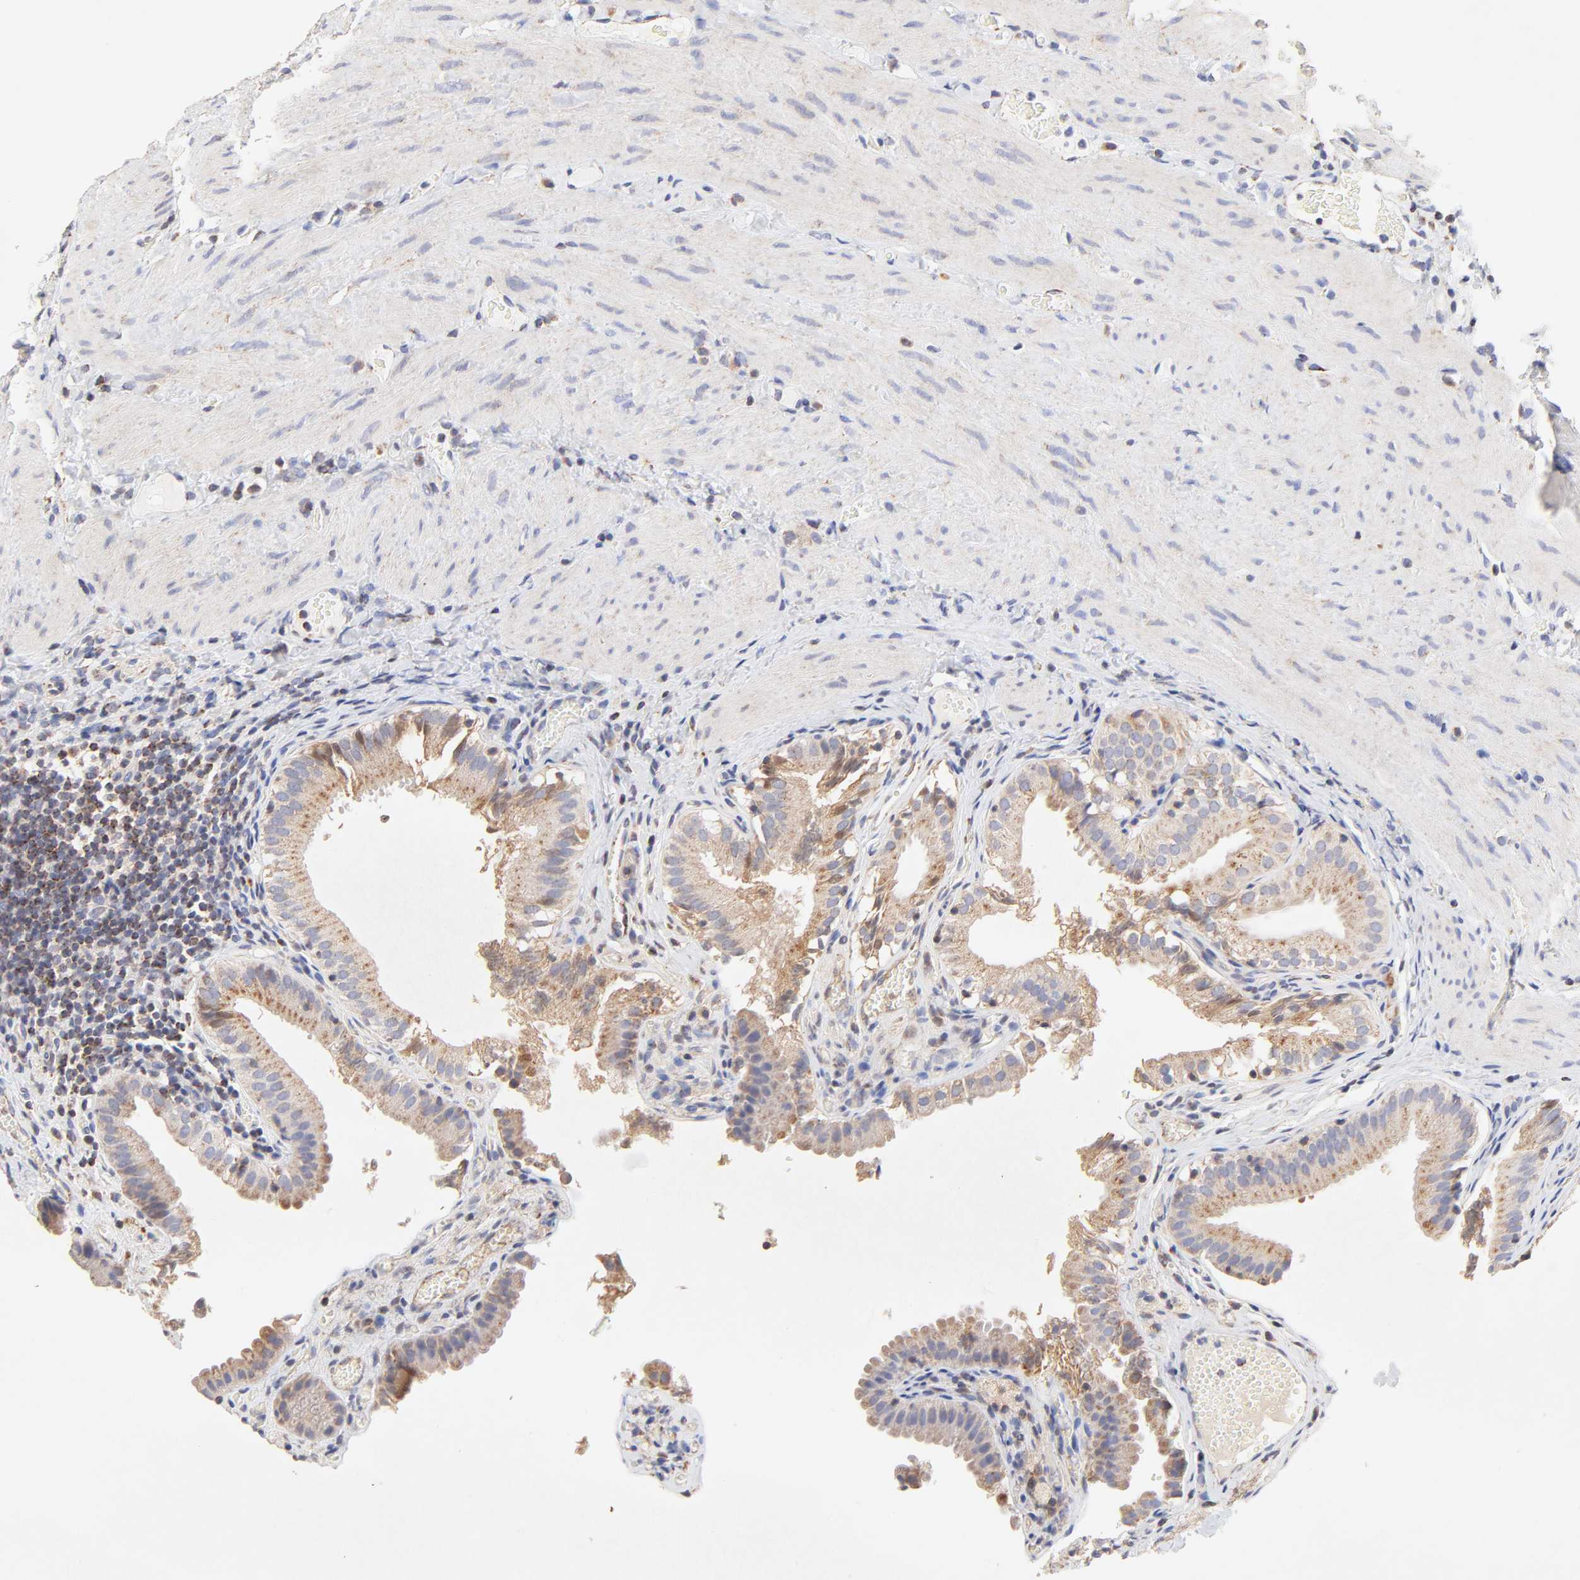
{"staining": {"intensity": "moderate", "quantity": ">75%", "location": "cytoplasmic/membranous"}, "tissue": "gallbladder", "cell_type": "Glandular cells", "image_type": "normal", "snomed": [{"axis": "morphology", "description": "Normal tissue, NOS"}, {"axis": "topography", "description": "Gallbladder"}], "caption": "Moderate cytoplasmic/membranous expression for a protein is identified in about >75% of glandular cells of unremarkable gallbladder using immunohistochemistry (IHC).", "gene": "SSBP1", "patient": {"sex": "female", "age": 24}}